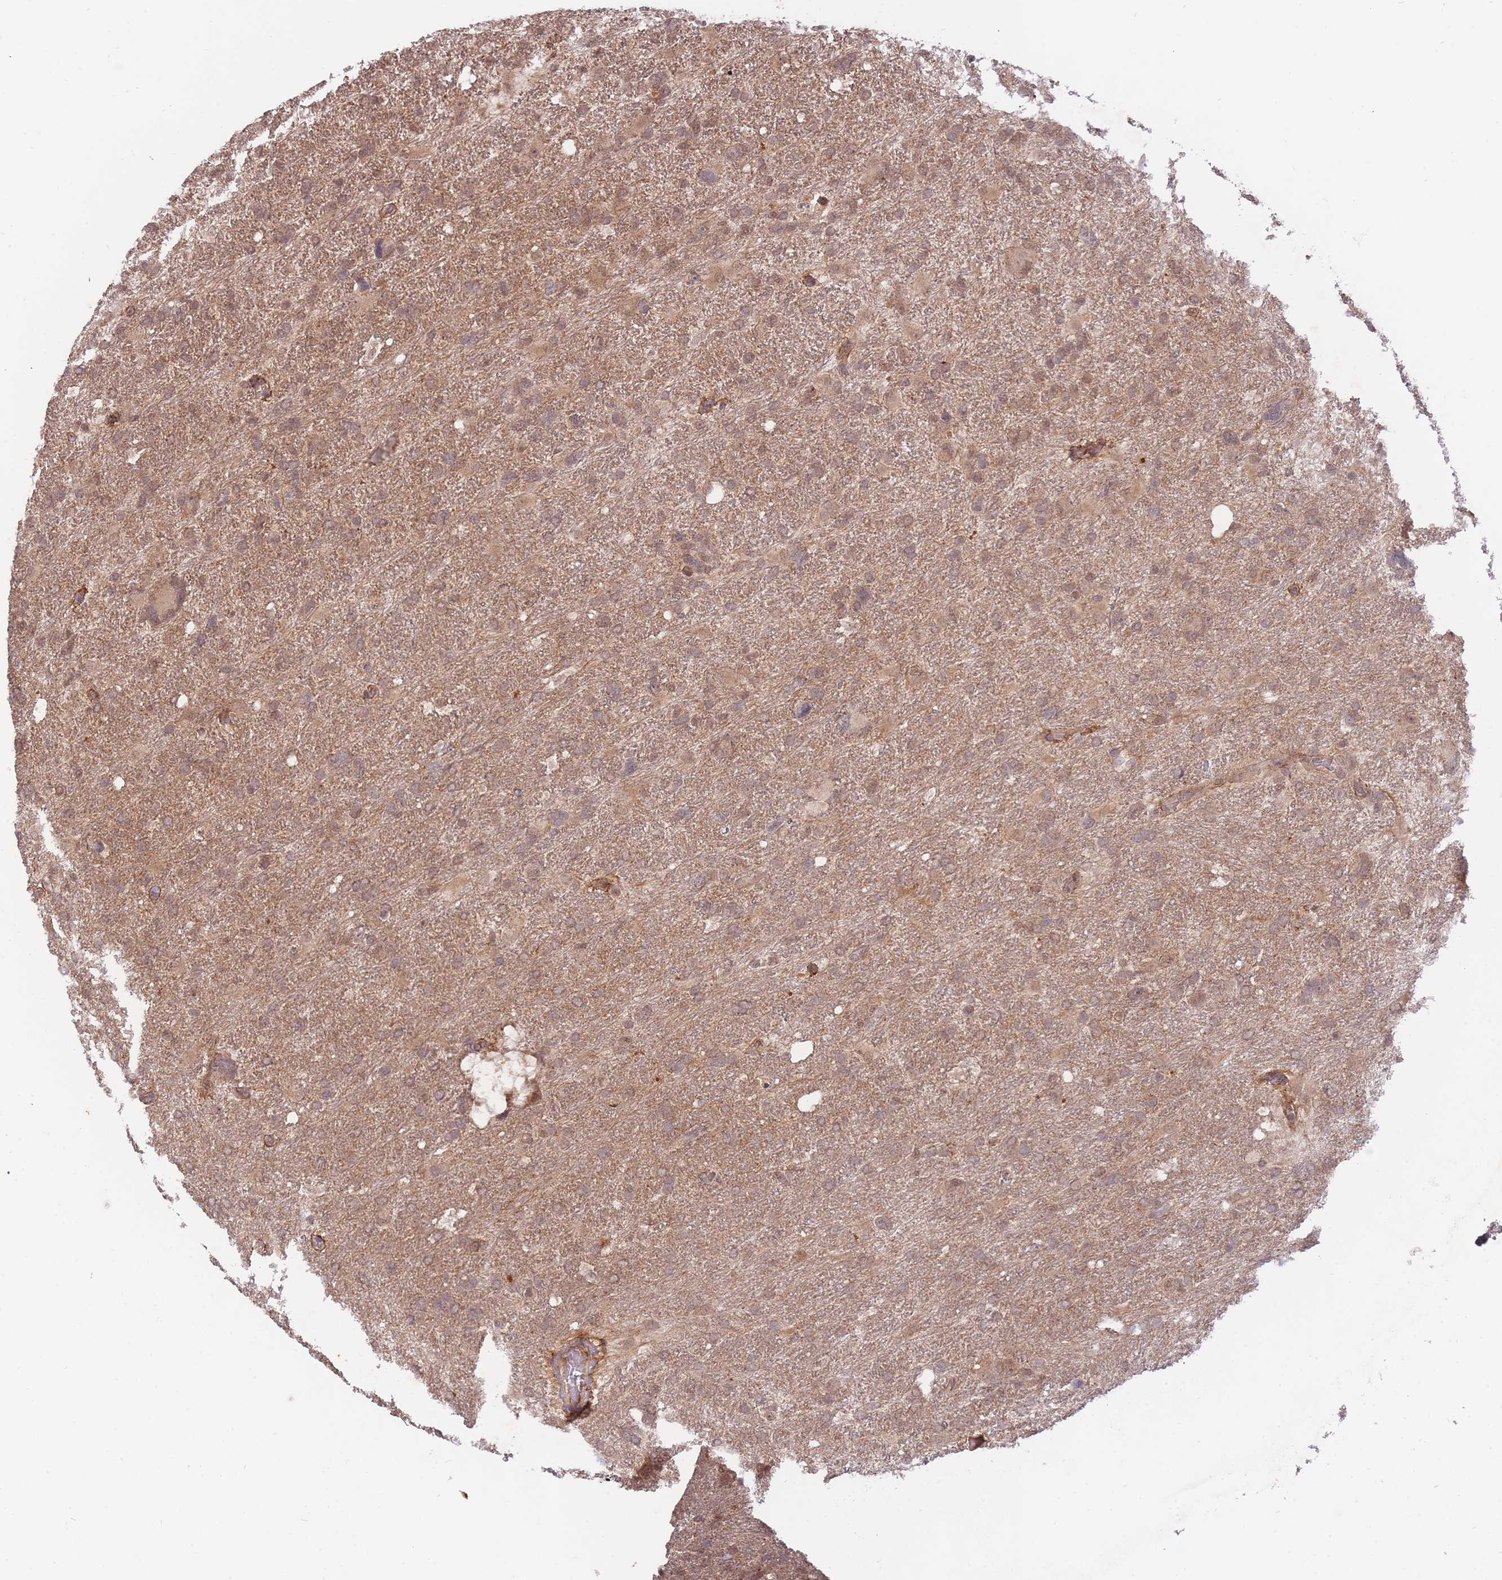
{"staining": {"intensity": "weak", "quantity": ">75%", "location": "cytoplasmic/membranous,nuclear"}, "tissue": "glioma", "cell_type": "Tumor cells", "image_type": "cancer", "snomed": [{"axis": "morphology", "description": "Glioma, malignant, High grade"}, {"axis": "topography", "description": "Brain"}], "caption": "Immunohistochemistry (DAB (3,3'-diaminobenzidine)) staining of human malignant high-grade glioma displays weak cytoplasmic/membranous and nuclear protein positivity in approximately >75% of tumor cells. The staining was performed using DAB (3,3'-diaminobenzidine) to visualize the protein expression in brown, while the nuclei were stained in blue with hematoxylin (Magnification: 20x).", "gene": "SMC6", "patient": {"sex": "male", "age": 61}}